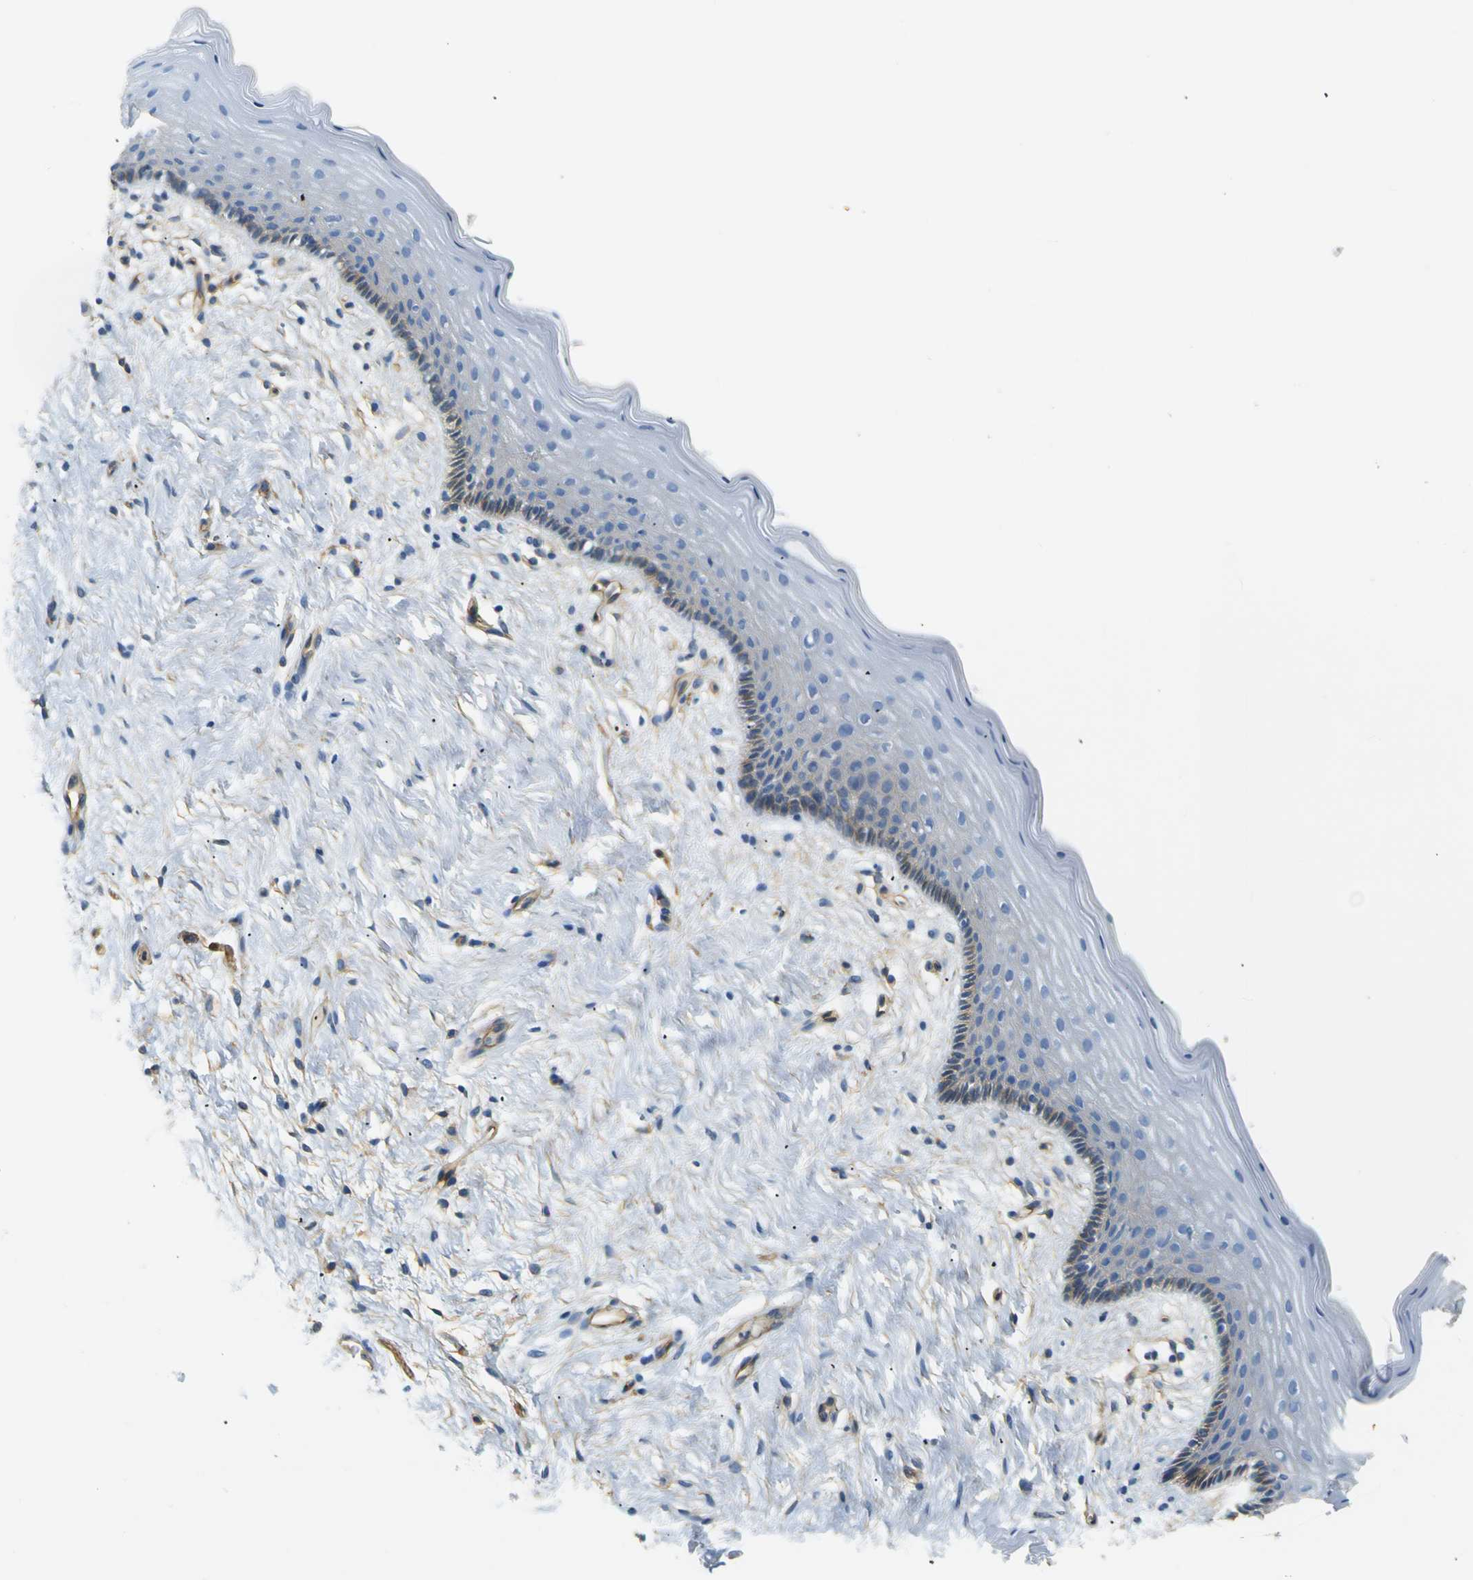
{"staining": {"intensity": "weak", "quantity": "<25%", "location": "cytoplasmic/membranous"}, "tissue": "vagina", "cell_type": "Squamous epithelial cells", "image_type": "normal", "snomed": [{"axis": "morphology", "description": "Normal tissue, NOS"}, {"axis": "topography", "description": "Vagina"}], "caption": "High magnification brightfield microscopy of benign vagina stained with DAB (3,3'-diaminobenzidine) (brown) and counterstained with hematoxylin (blue): squamous epithelial cells show no significant staining.", "gene": "SPTBN1", "patient": {"sex": "female", "age": 44}}